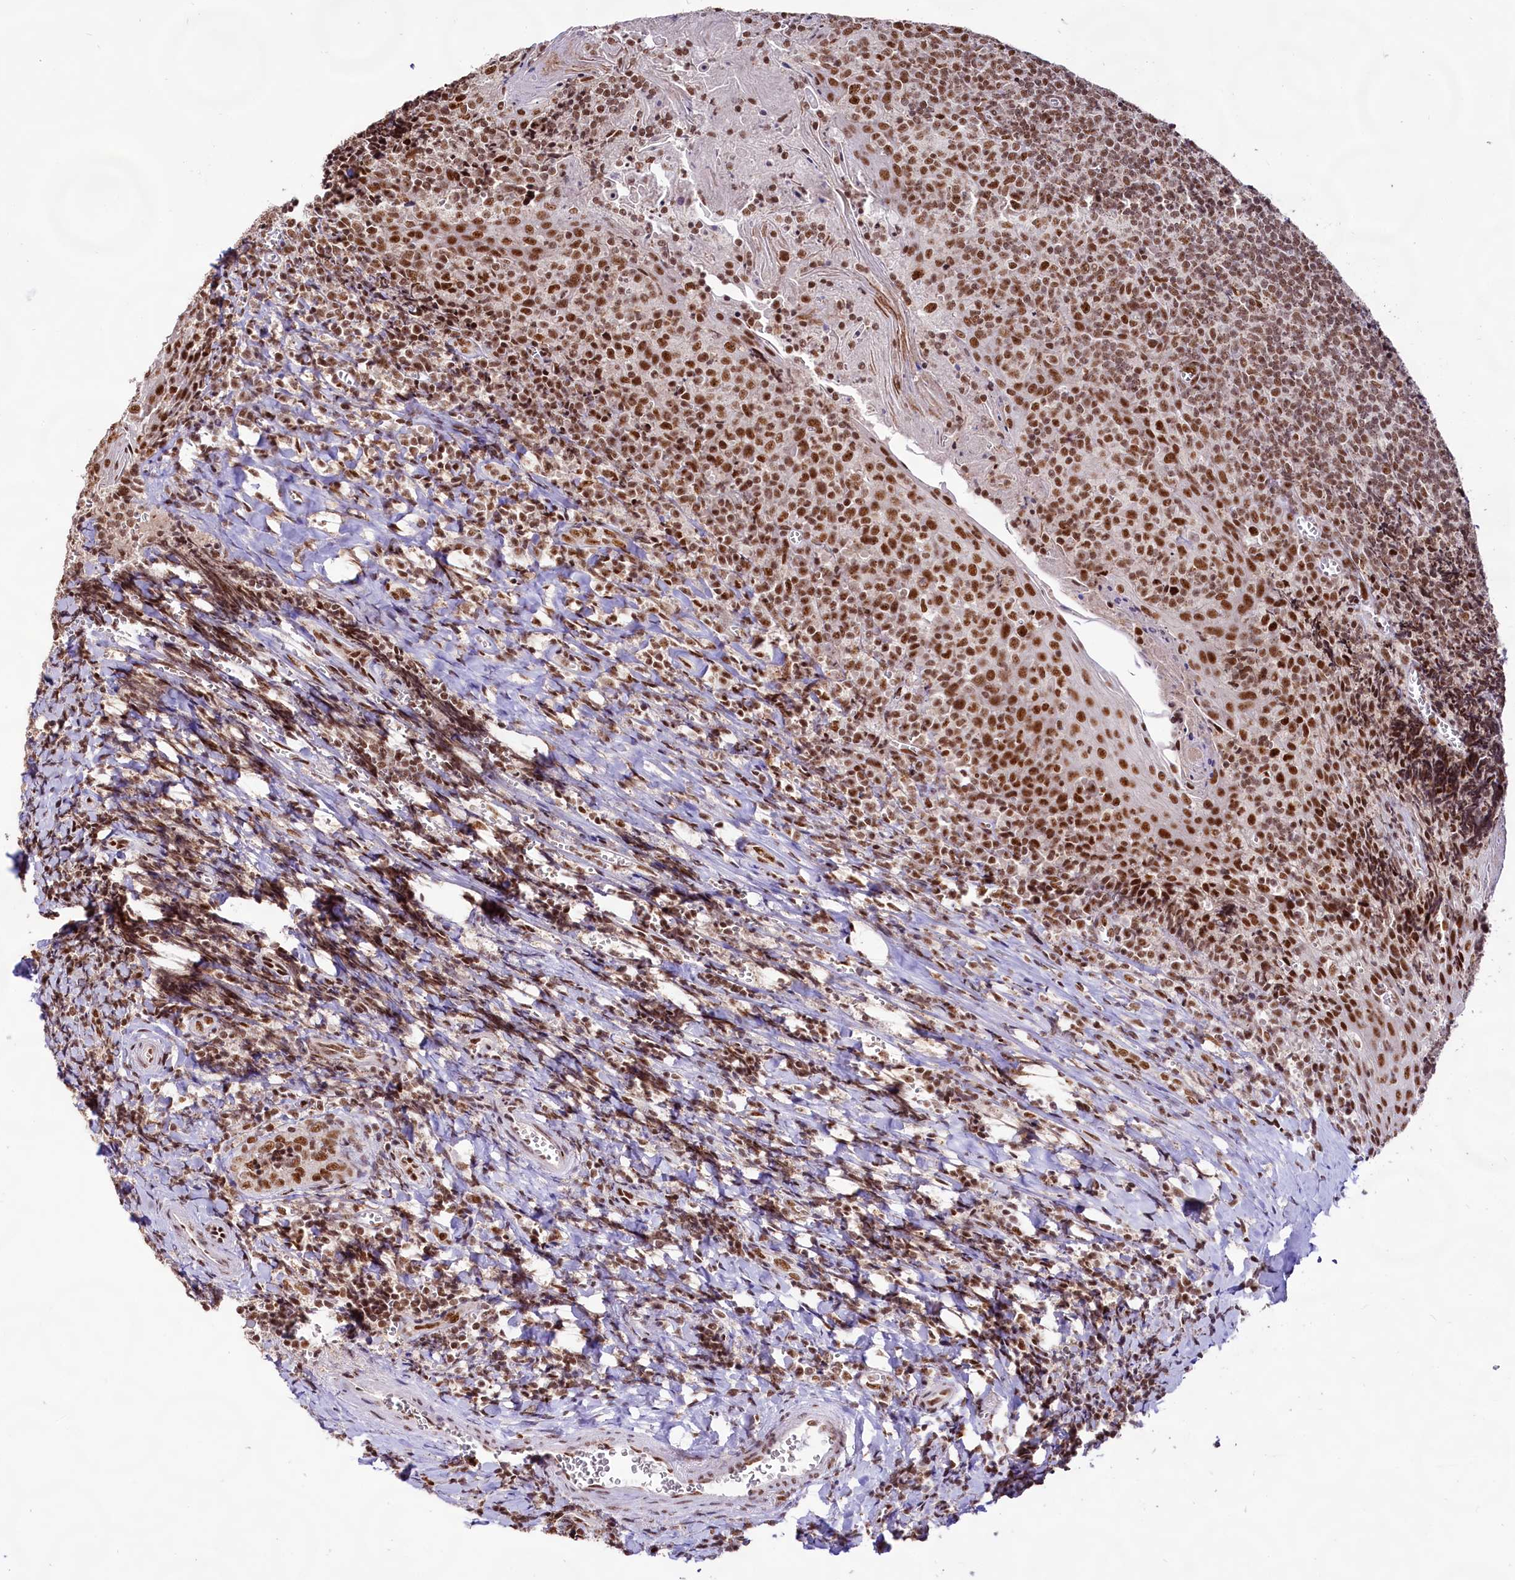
{"staining": {"intensity": "moderate", "quantity": ">75%", "location": "nuclear"}, "tissue": "tonsil", "cell_type": "Germinal center cells", "image_type": "normal", "snomed": [{"axis": "morphology", "description": "Normal tissue, NOS"}, {"axis": "topography", "description": "Tonsil"}], "caption": "Benign tonsil shows moderate nuclear positivity in about >75% of germinal center cells.", "gene": "HIRA", "patient": {"sex": "male", "age": 27}}